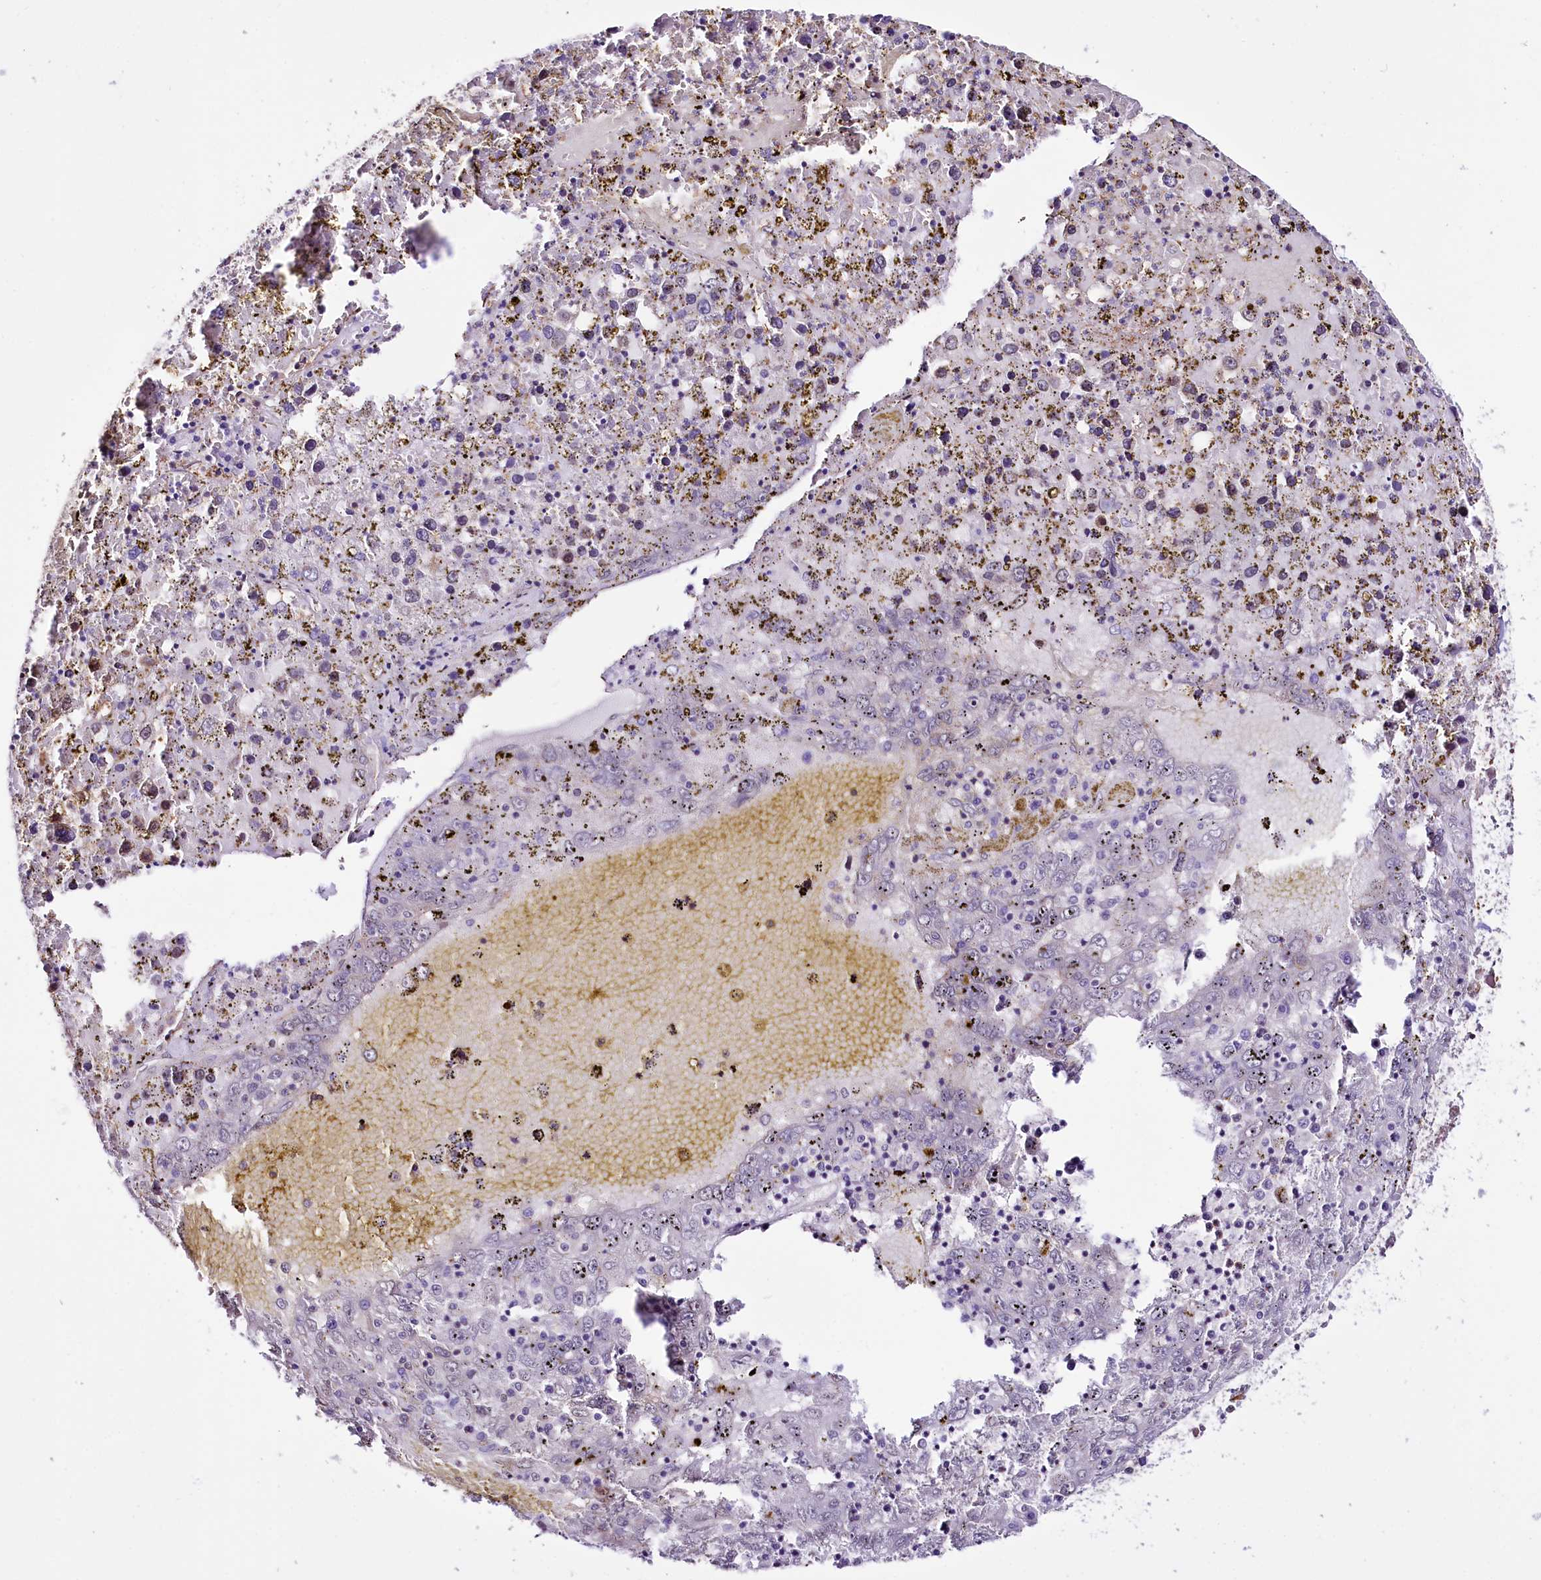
{"staining": {"intensity": "negative", "quantity": "none", "location": "none"}, "tissue": "liver cancer", "cell_type": "Tumor cells", "image_type": "cancer", "snomed": [{"axis": "morphology", "description": "Carcinoma, Hepatocellular, NOS"}, {"axis": "topography", "description": "Liver"}], "caption": "Tumor cells are negative for brown protein staining in liver cancer.", "gene": "ST7", "patient": {"sex": "male", "age": 49}}